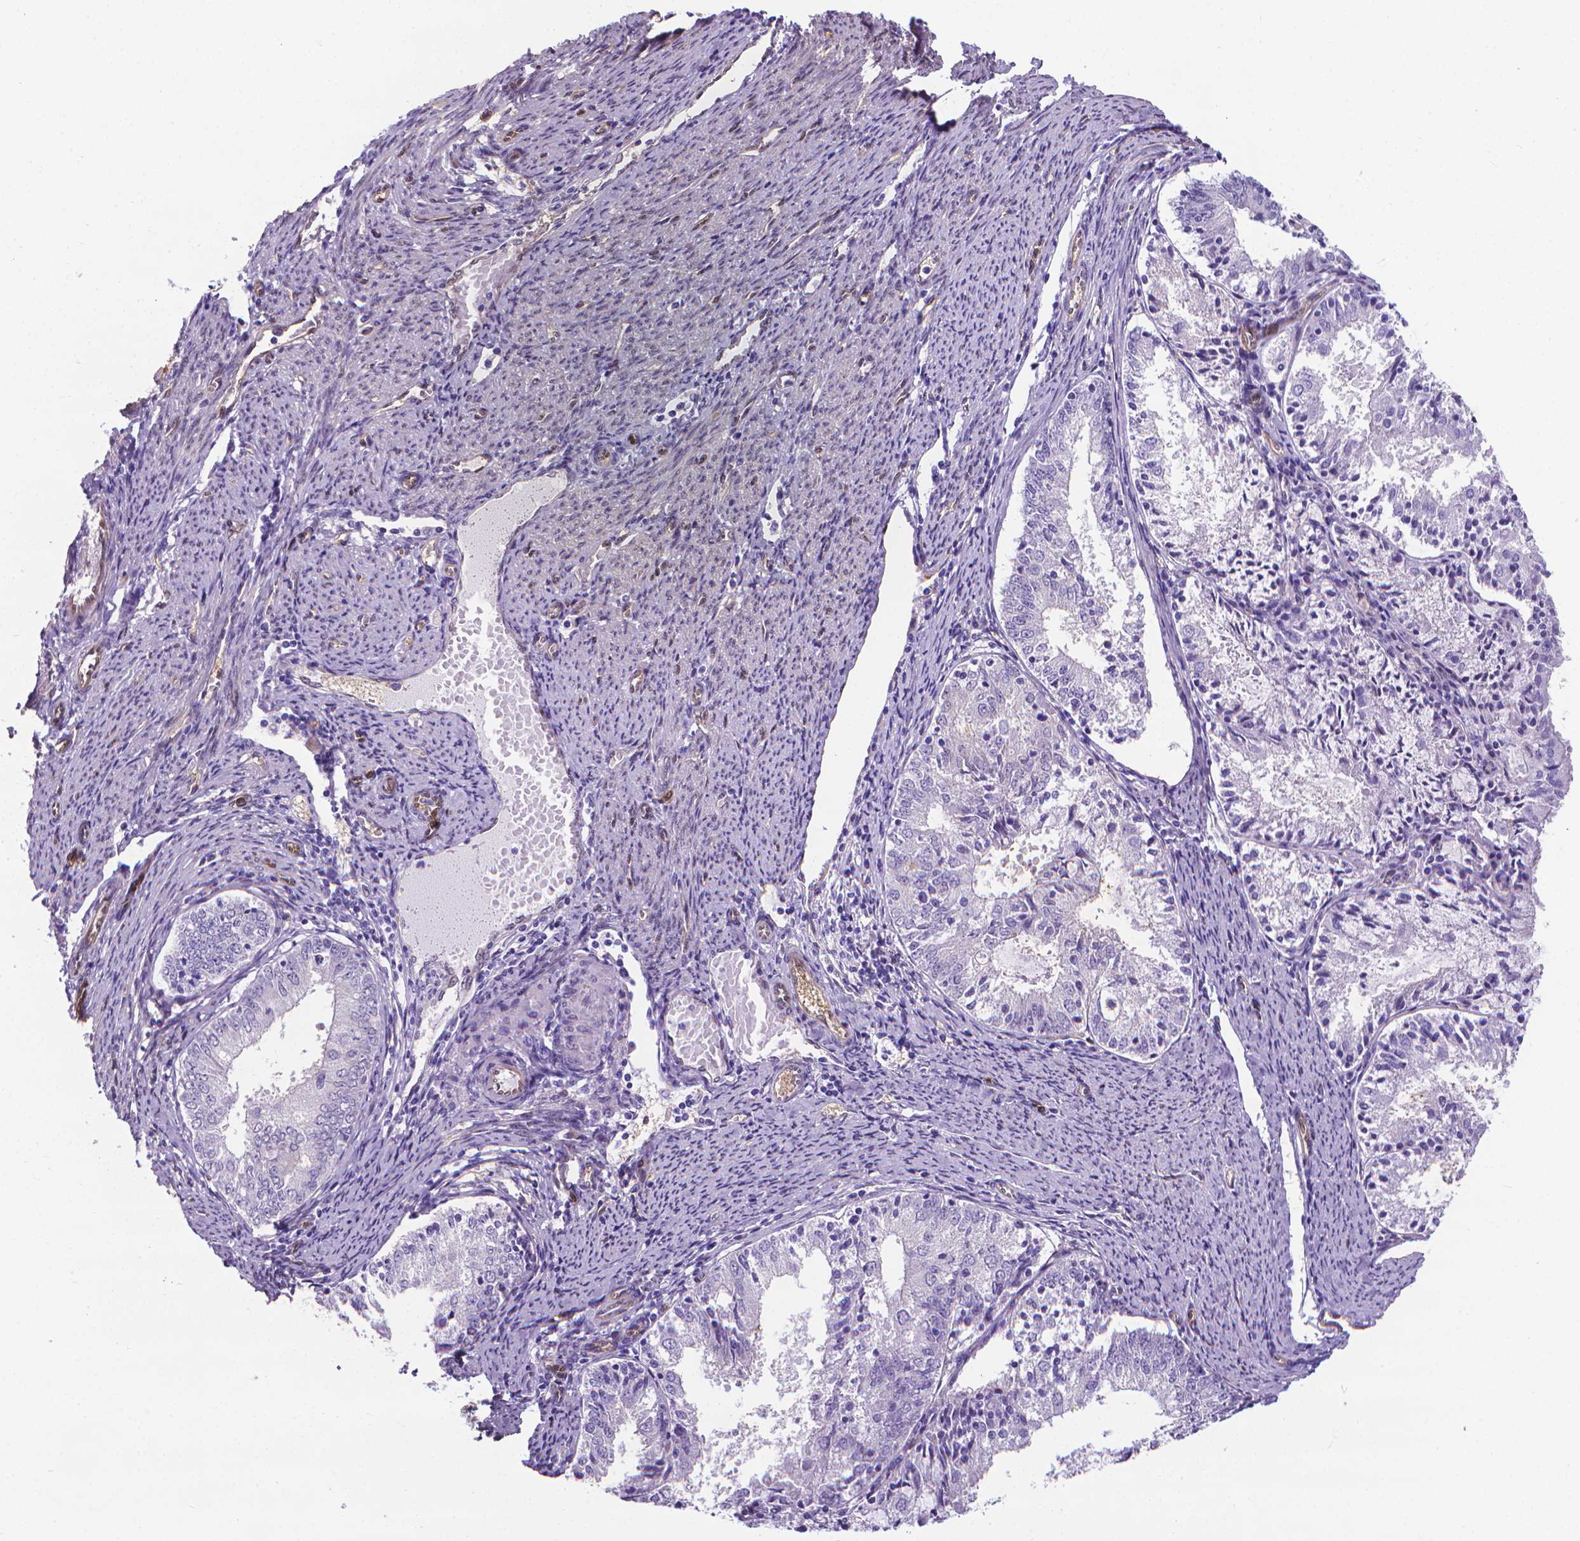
{"staining": {"intensity": "negative", "quantity": "none", "location": "none"}, "tissue": "endometrial cancer", "cell_type": "Tumor cells", "image_type": "cancer", "snomed": [{"axis": "morphology", "description": "Adenocarcinoma, NOS"}, {"axis": "topography", "description": "Endometrium"}], "caption": "A histopathology image of human endometrial cancer (adenocarcinoma) is negative for staining in tumor cells. (Immunohistochemistry, brightfield microscopy, high magnification).", "gene": "CLIC4", "patient": {"sex": "female", "age": 57}}